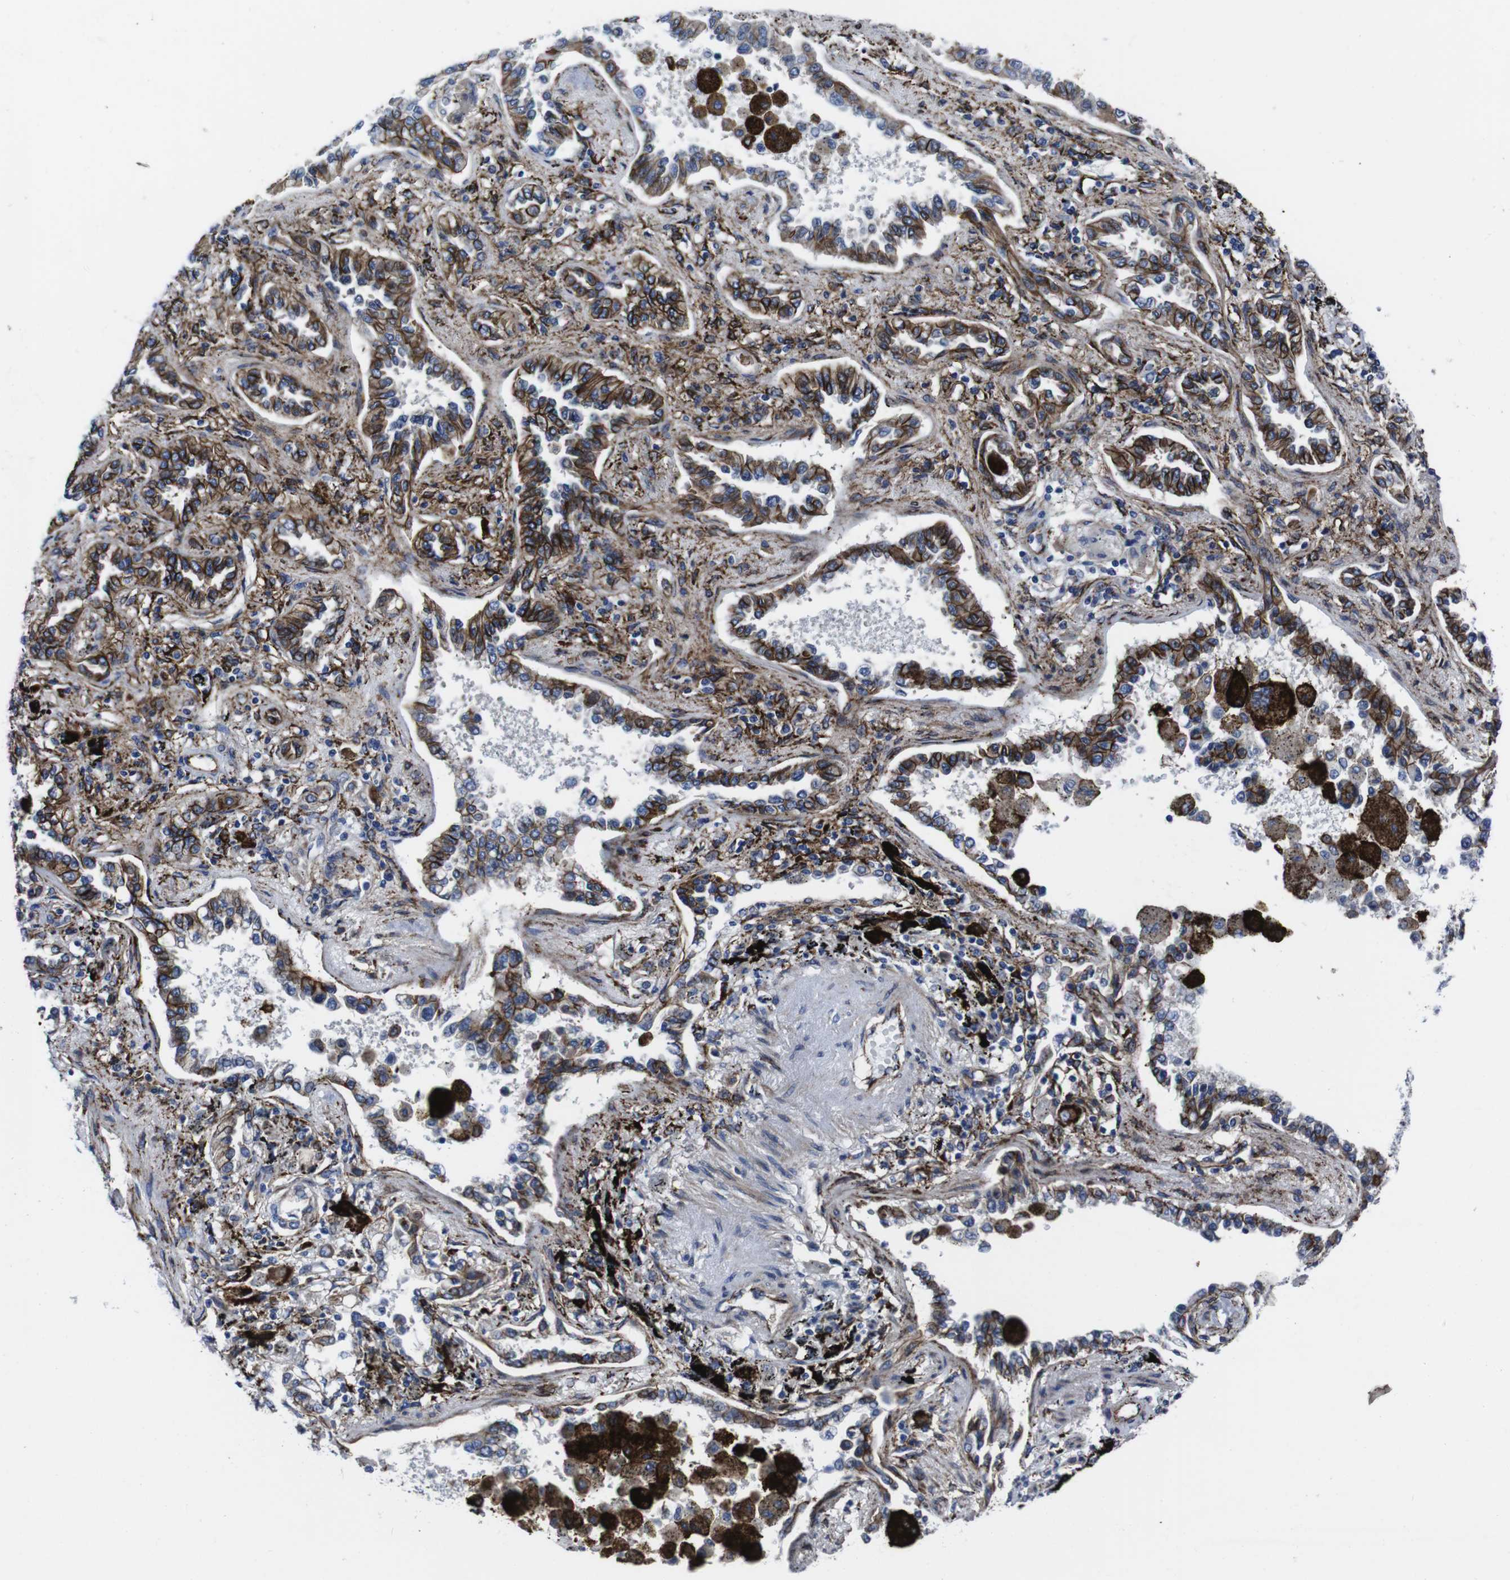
{"staining": {"intensity": "strong", "quantity": ">75%", "location": "cytoplasmic/membranous"}, "tissue": "lung cancer", "cell_type": "Tumor cells", "image_type": "cancer", "snomed": [{"axis": "morphology", "description": "Normal tissue, NOS"}, {"axis": "morphology", "description": "Adenocarcinoma, NOS"}, {"axis": "topography", "description": "Lung"}], "caption": "Lung adenocarcinoma stained for a protein displays strong cytoplasmic/membranous positivity in tumor cells. Immunohistochemistry stains the protein of interest in brown and the nuclei are stained blue.", "gene": "NUMB", "patient": {"sex": "male", "age": 59}}